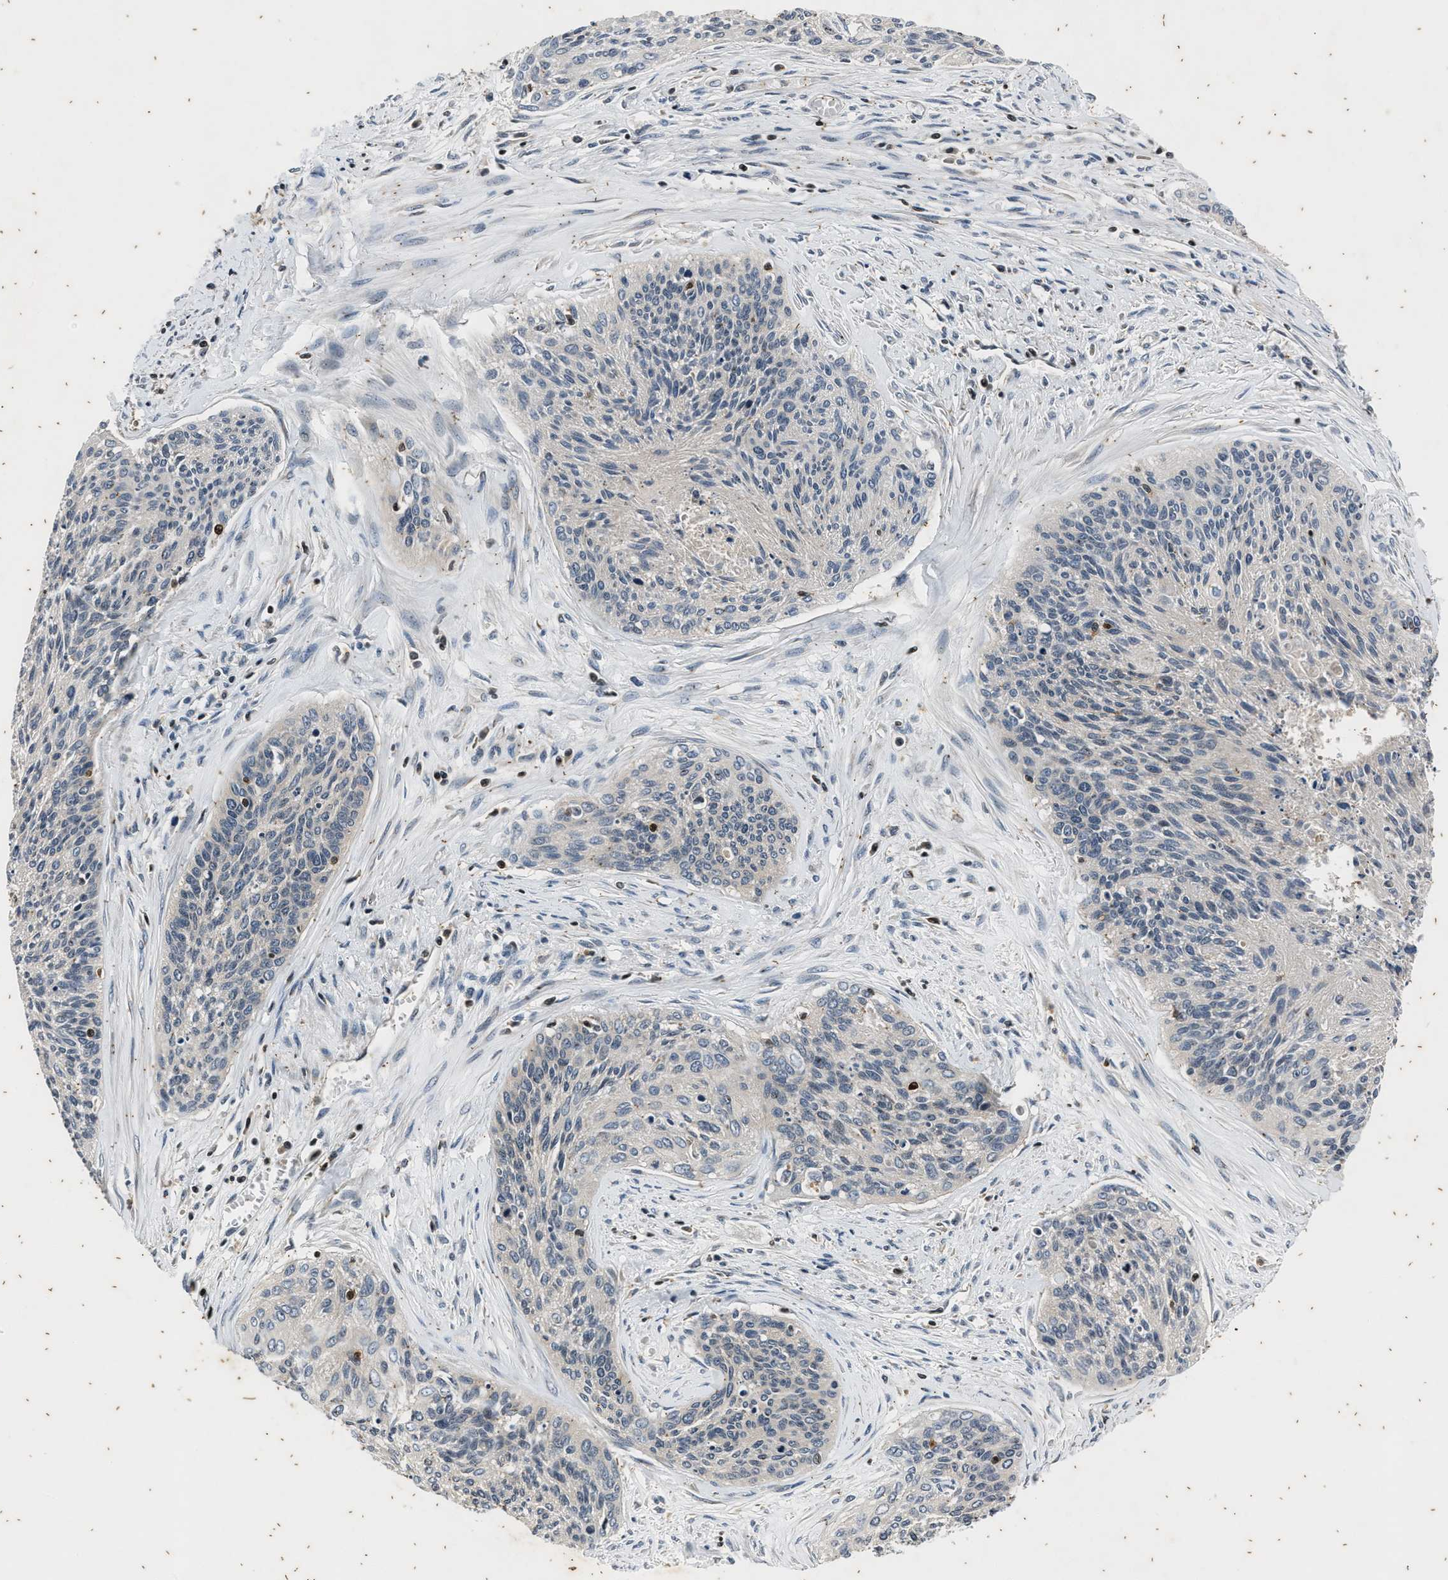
{"staining": {"intensity": "negative", "quantity": "none", "location": "none"}, "tissue": "cervical cancer", "cell_type": "Tumor cells", "image_type": "cancer", "snomed": [{"axis": "morphology", "description": "Squamous cell carcinoma, NOS"}, {"axis": "topography", "description": "Cervix"}], "caption": "The micrograph reveals no staining of tumor cells in cervical cancer.", "gene": "PTPN7", "patient": {"sex": "female", "age": 55}}